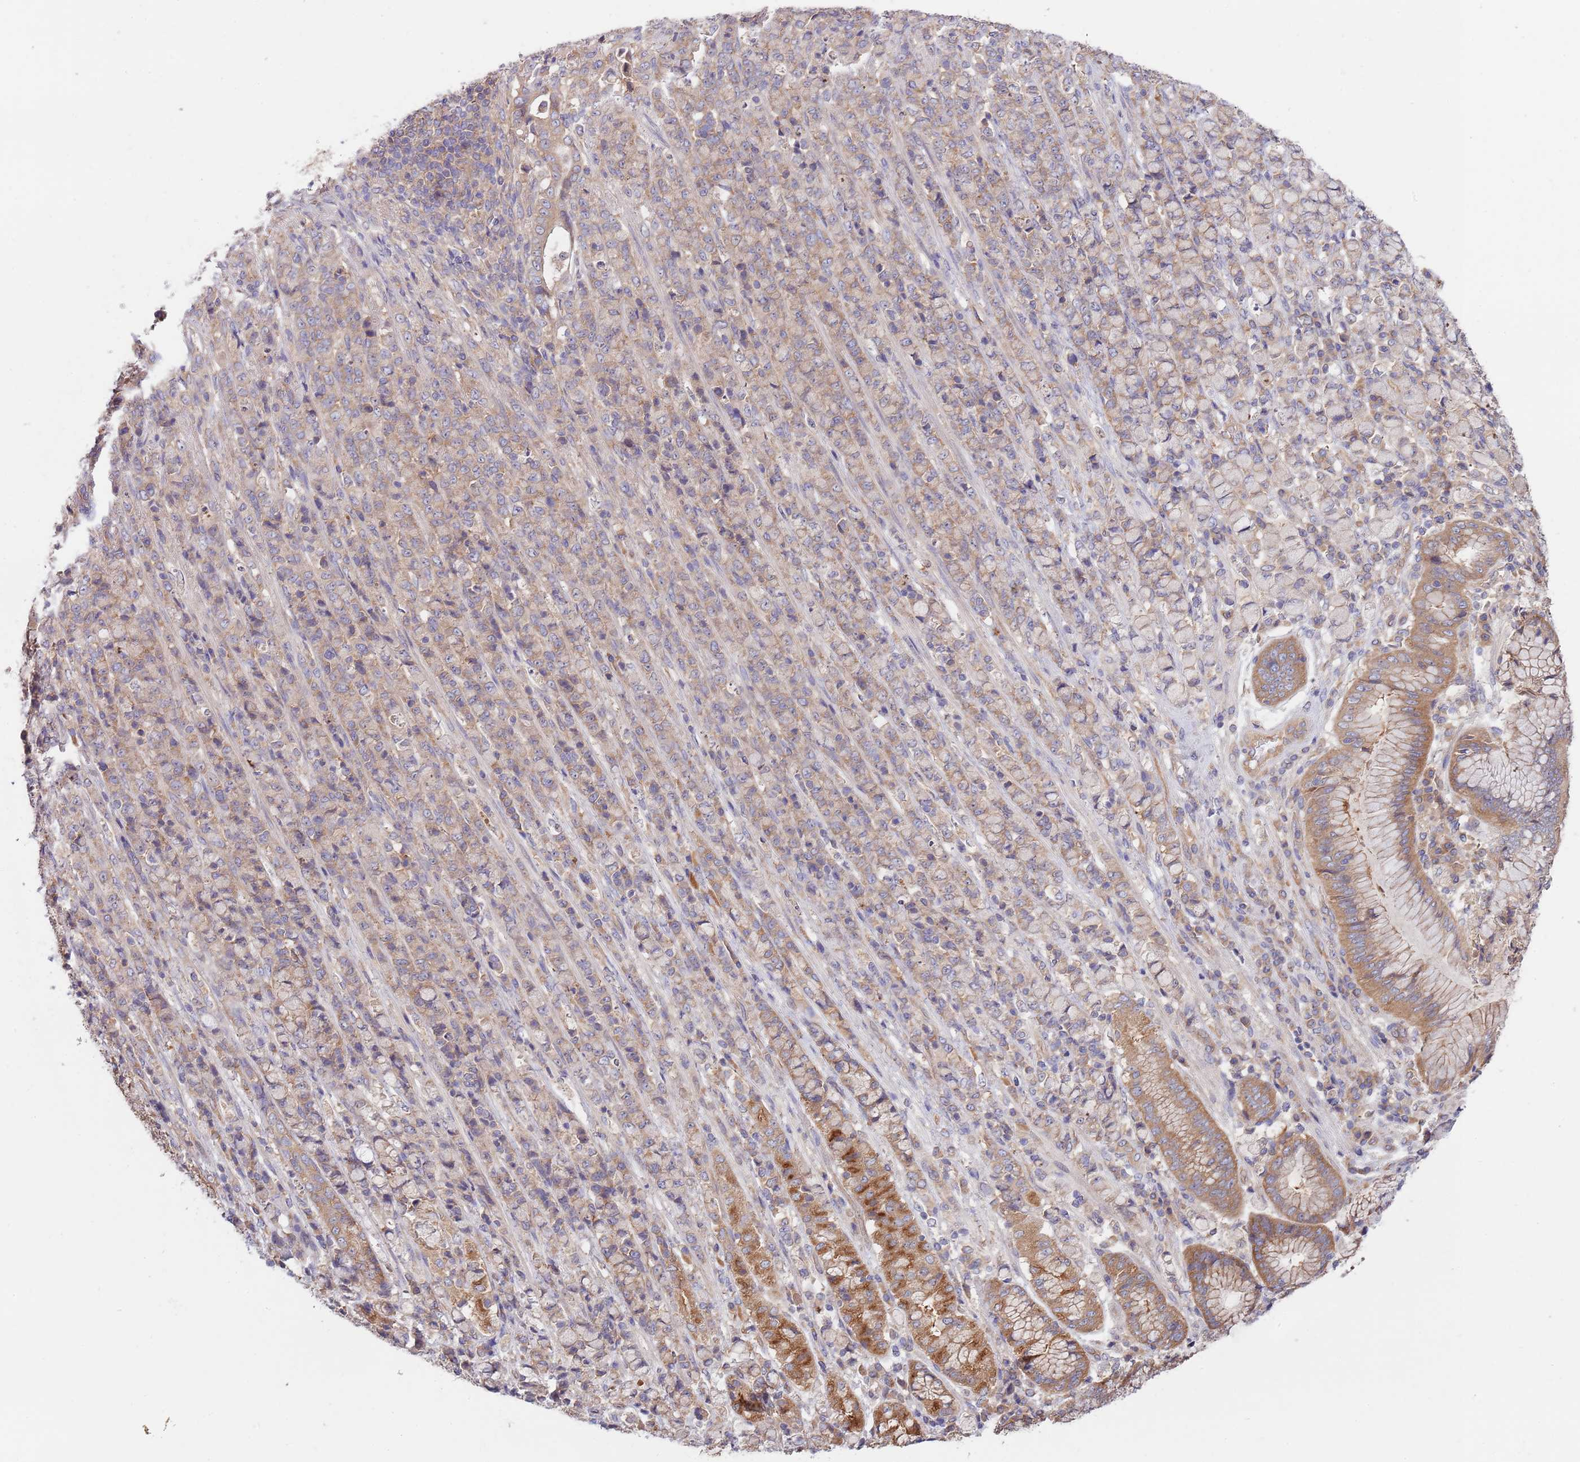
{"staining": {"intensity": "weak", "quantity": ">75%", "location": "cytoplasmic/membranous"}, "tissue": "stomach cancer", "cell_type": "Tumor cells", "image_type": "cancer", "snomed": [{"axis": "morphology", "description": "Adenocarcinoma, NOS"}, {"axis": "topography", "description": "Stomach"}], "caption": "Immunohistochemical staining of stomach cancer (adenocarcinoma) exhibits weak cytoplasmic/membranous protein positivity in about >75% of tumor cells.", "gene": "EIF3F", "patient": {"sex": "female", "age": 79}}